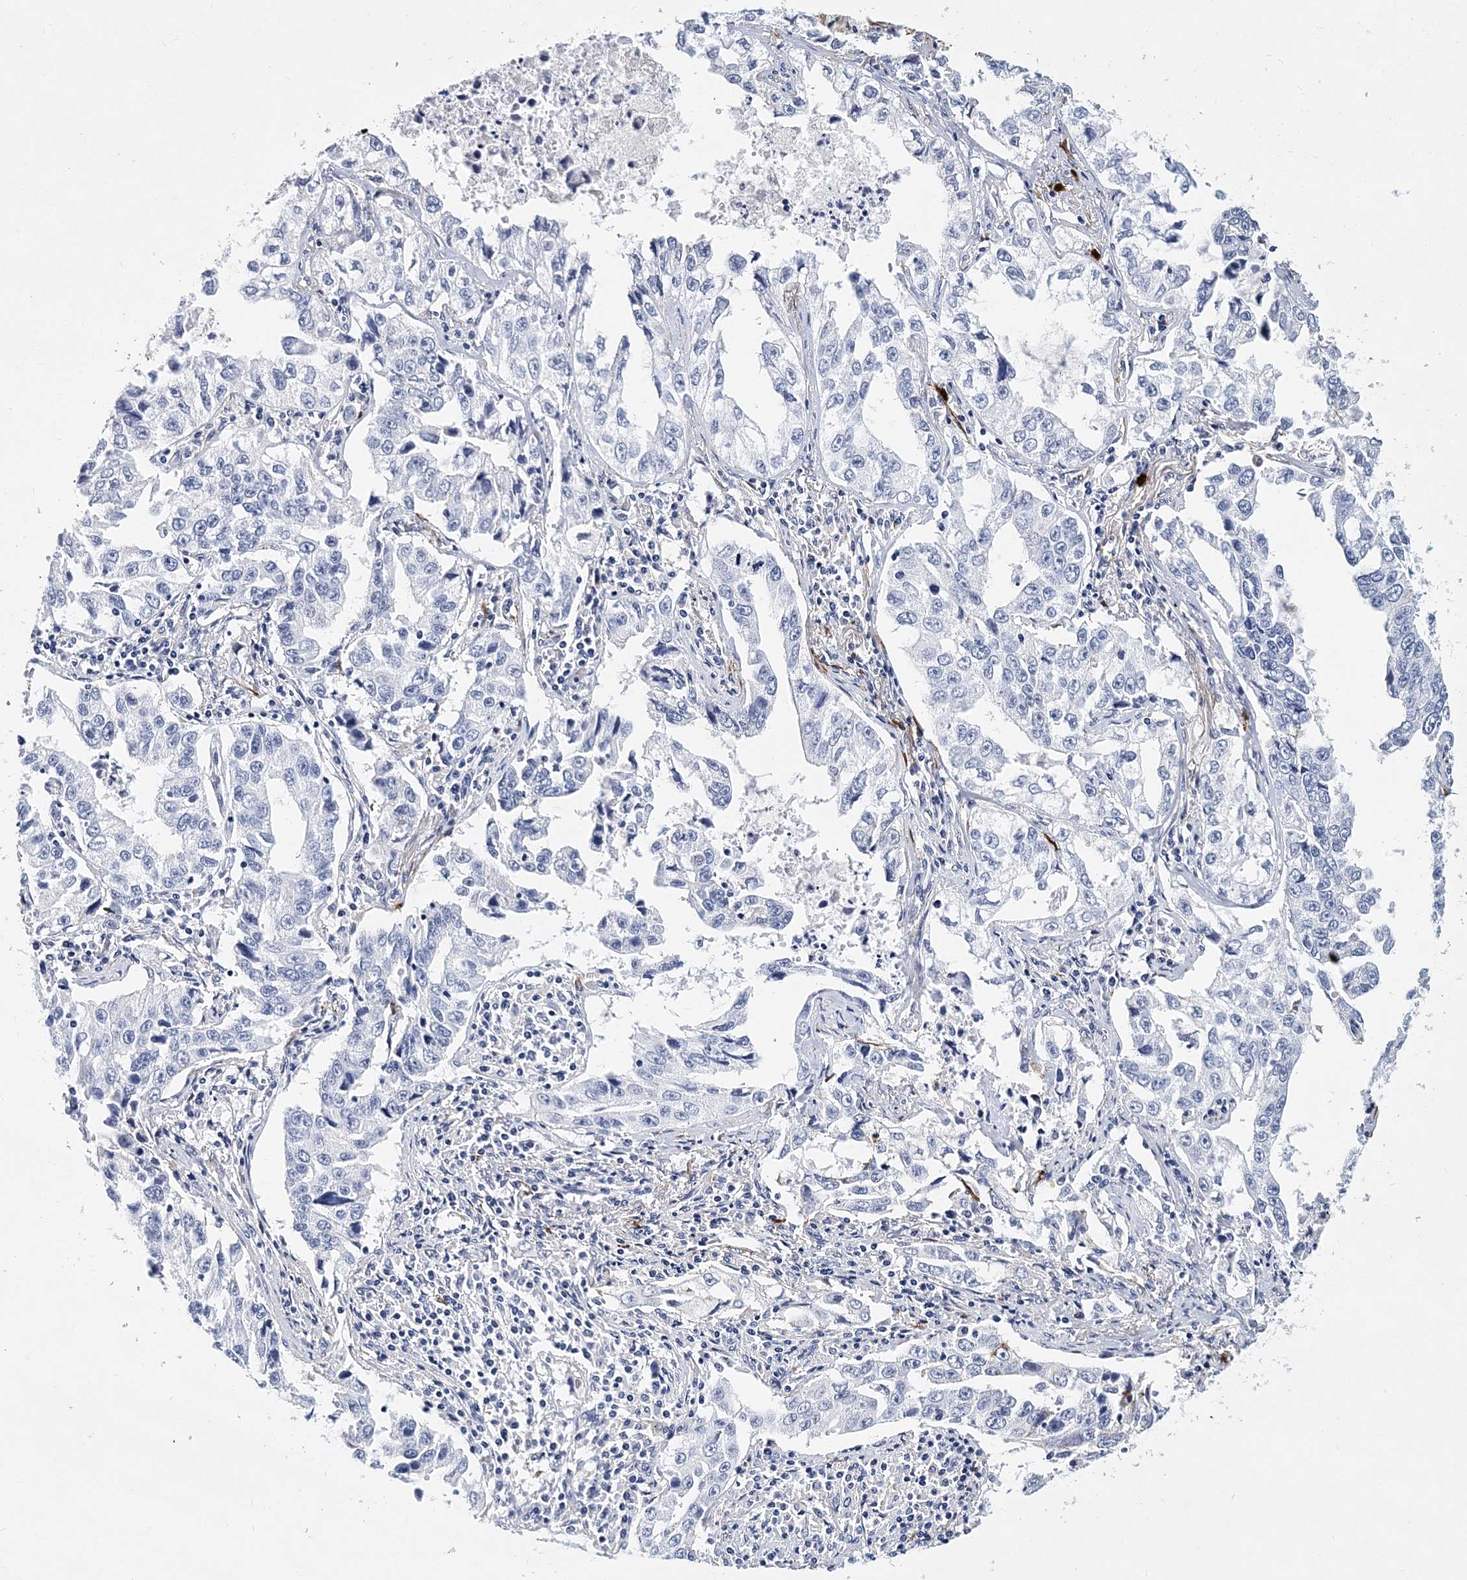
{"staining": {"intensity": "negative", "quantity": "none", "location": "none"}, "tissue": "lung cancer", "cell_type": "Tumor cells", "image_type": "cancer", "snomed": [{"axis": "morphology", "description": "Adenocarcinoma, NOS"}, {"axis": "topography", "description": "Lung"}], "caption": "This is a photomicrograph of immunohistochemistry staining of lung cancer, which shows no staining in tumor cells.", "gene": "ITGA2B", "patient": {"sex": "female", "age": 51}}